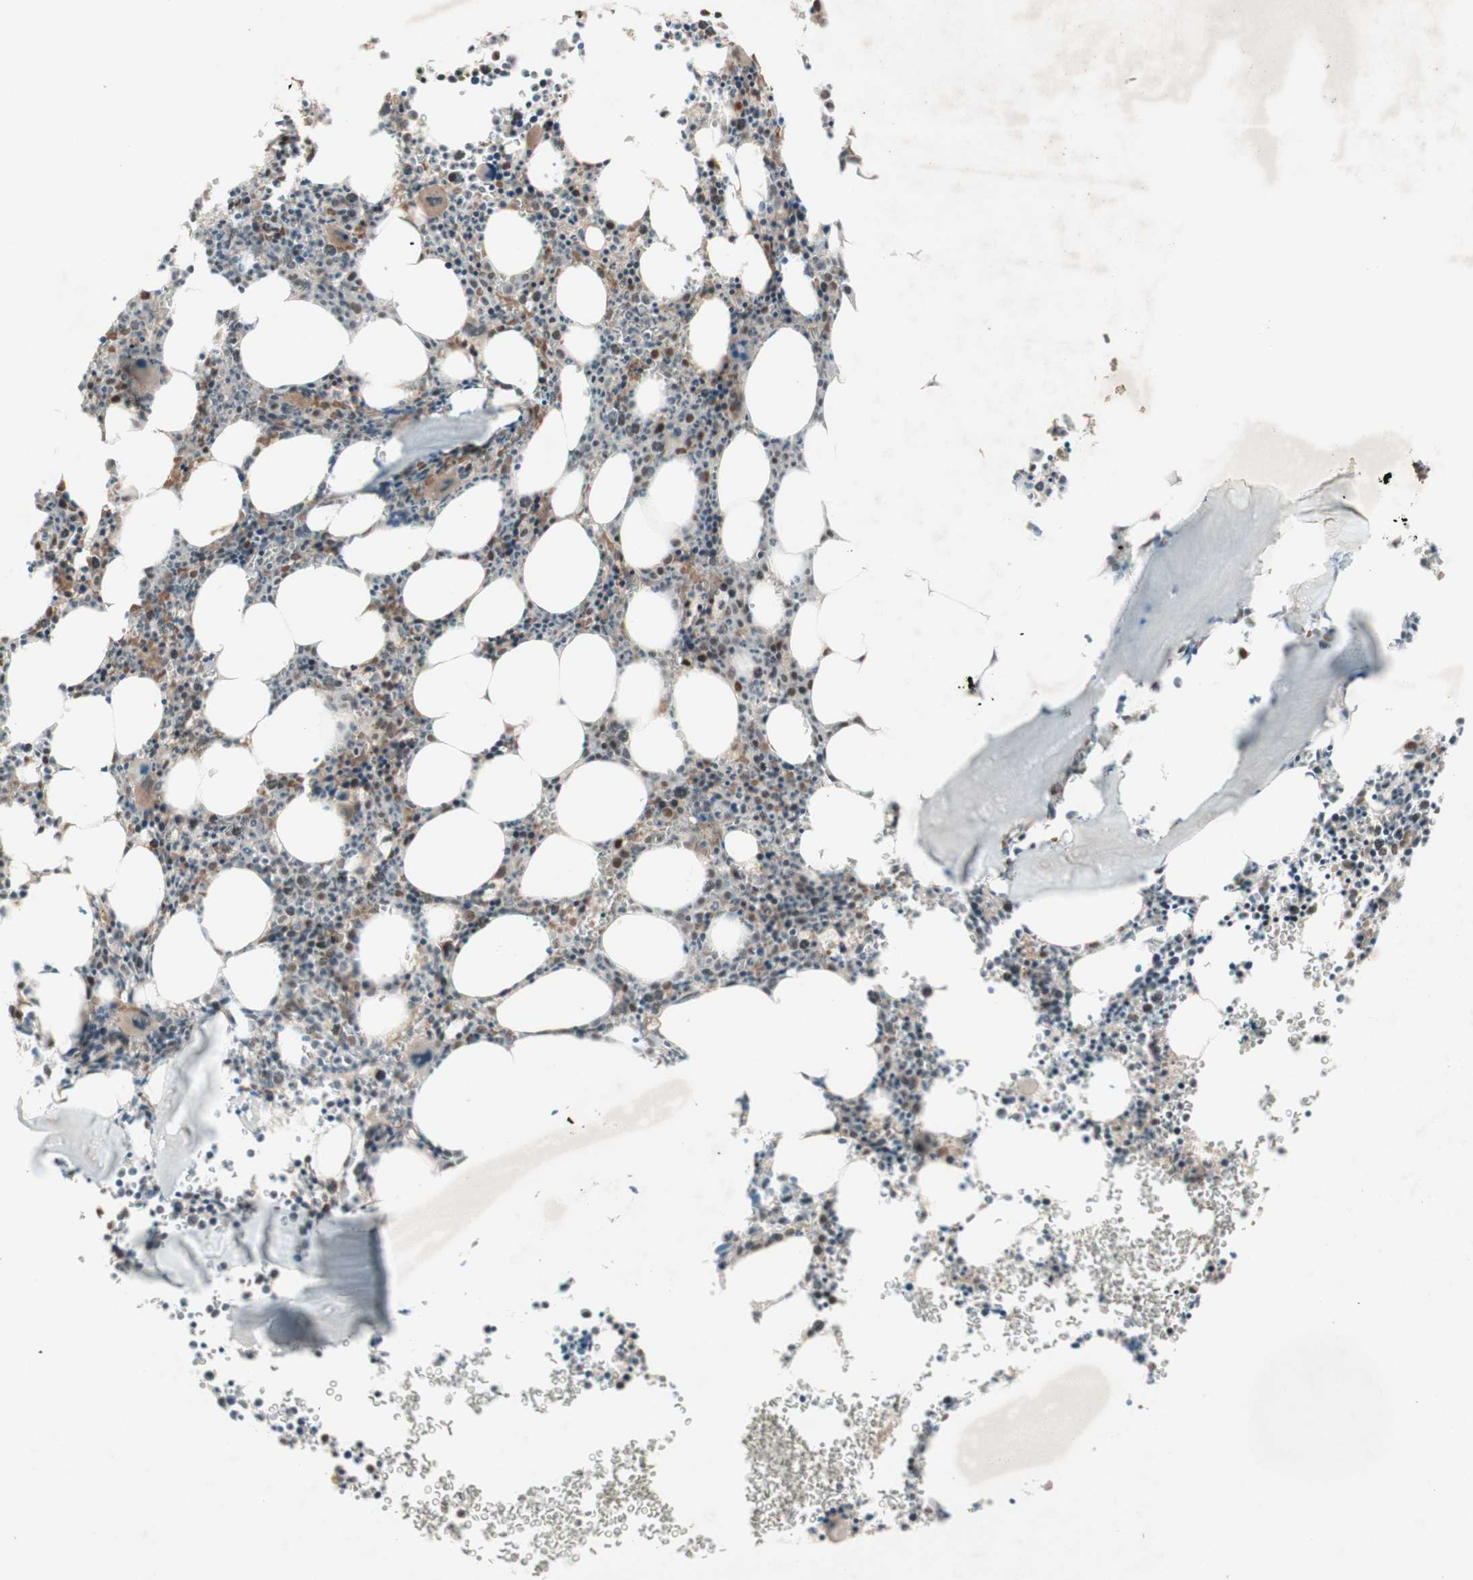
{"staining": {"intensity": "strong", "quantity": "25%-75%", "location": "cytoplasmic/membranous,nuclear"}, "tissue": "bone marrow", "cell_type": "Hematopoietic cells", "image_type": "normal", "snomed": [{"axis": "morphology", "description": "Normal tissue, NOS"}, {"axis": "morphology", "description": "Inflammation, NOS"}, {"axis": "topography", "description": "Bone marrow"}], "caption": "Protein expression analysis of normal human bone marrow reveals strong cytoplasmic/membranous,nuclear expression in about 25%-75% of hematopoietic cells.", "gene": "MSH6", "patient": {"sex": "female", "age": 61}}